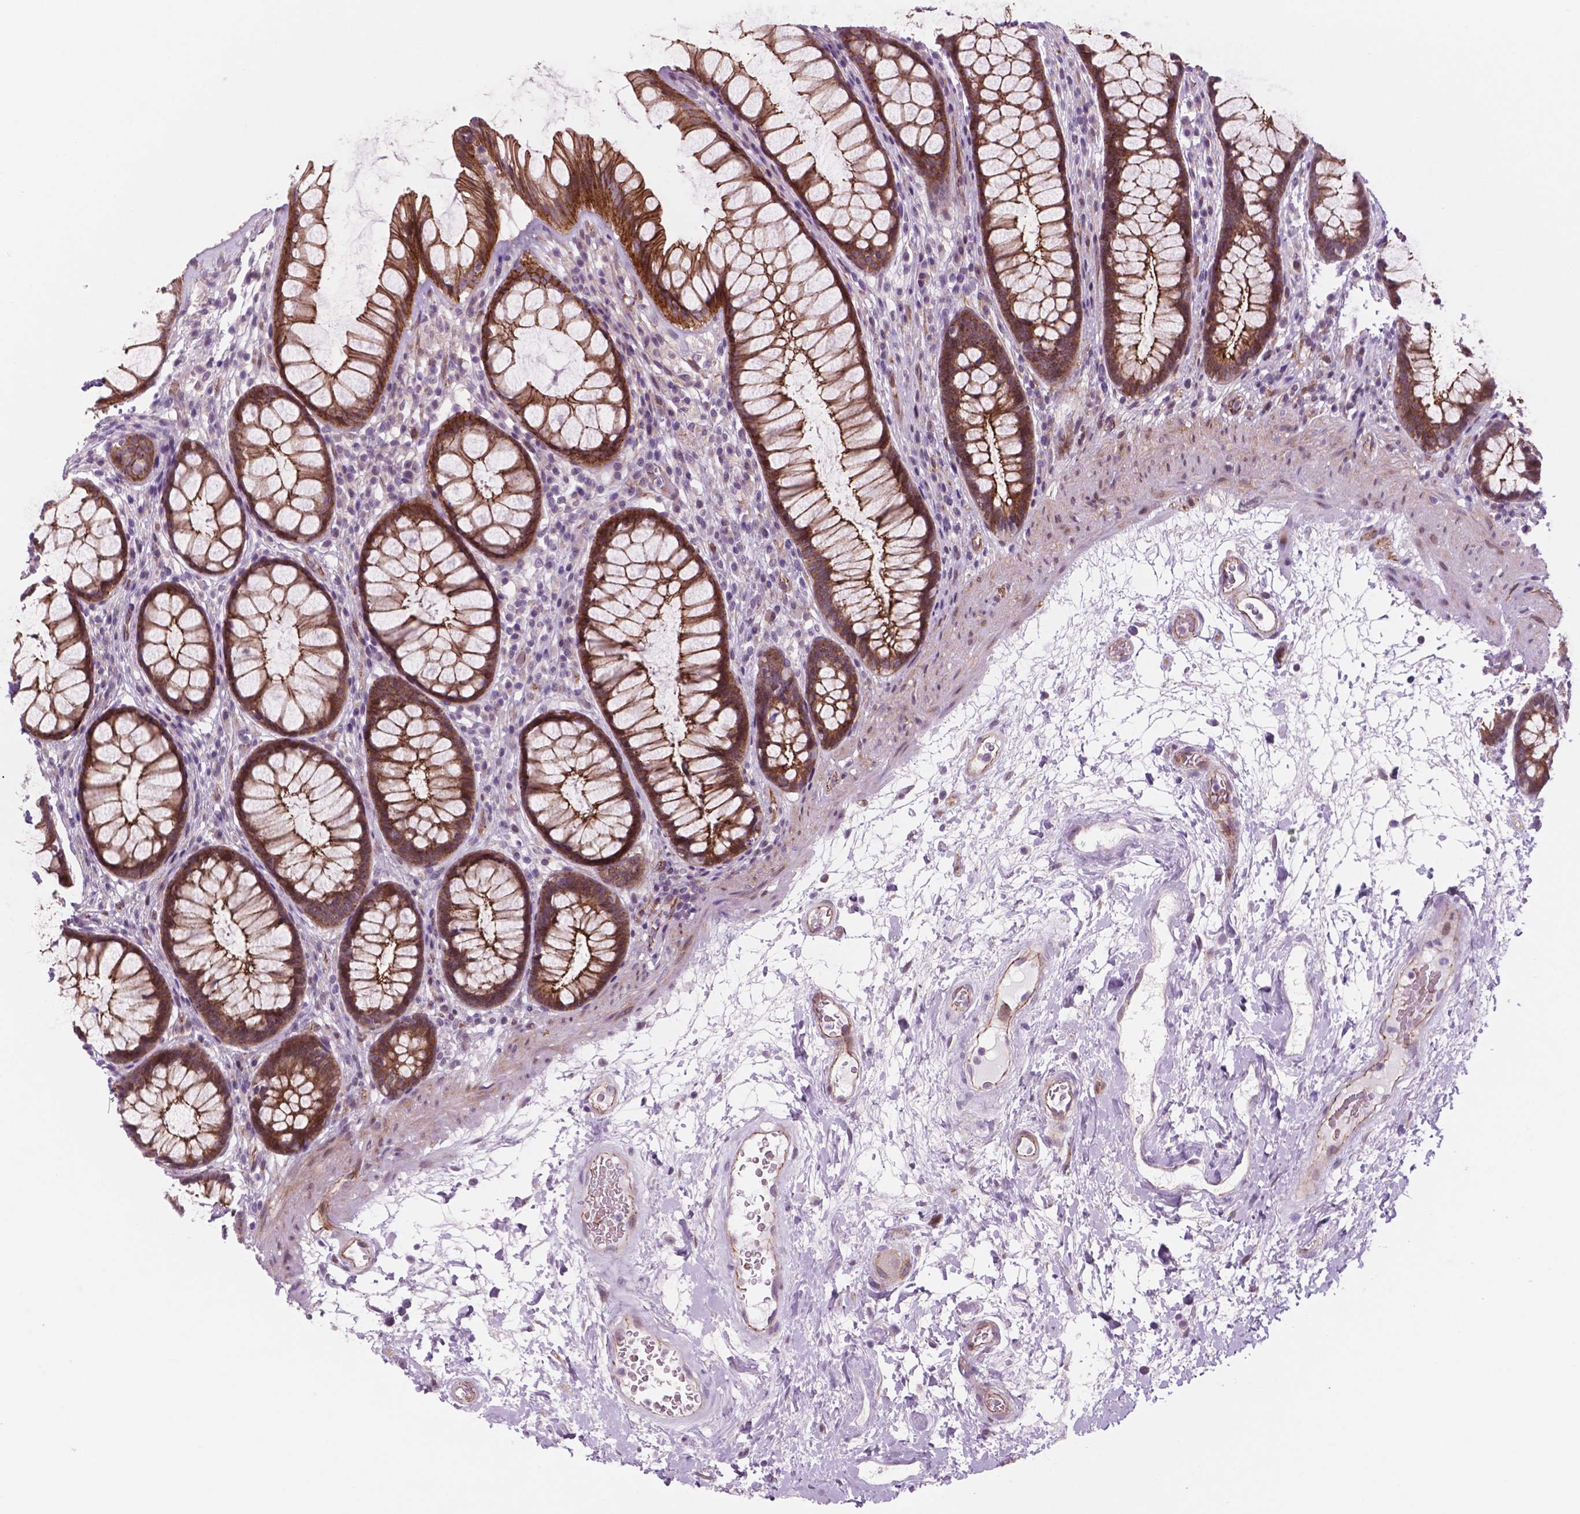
{"staining": {"intensity": "moderate", "quantity": ">75%", "location": "cytoplasmic/membranous"}, "tissue": "rectum", "cell_type": "Glandular cells", "image_type": "normal", "snomed": [{"axis": "morphology", "description": "Normal tissue, NOS"}, {"axis": "topography", "description": "Rectum"}], "caption": "This micrograph demonstrates IHC staining of unremarkable human rectum, with medium moderate cytoplasmic/membranous positivity in about >75% of glandular cells.", "gene": "RND3", "patient": {"sex": "male", "age": 72}}